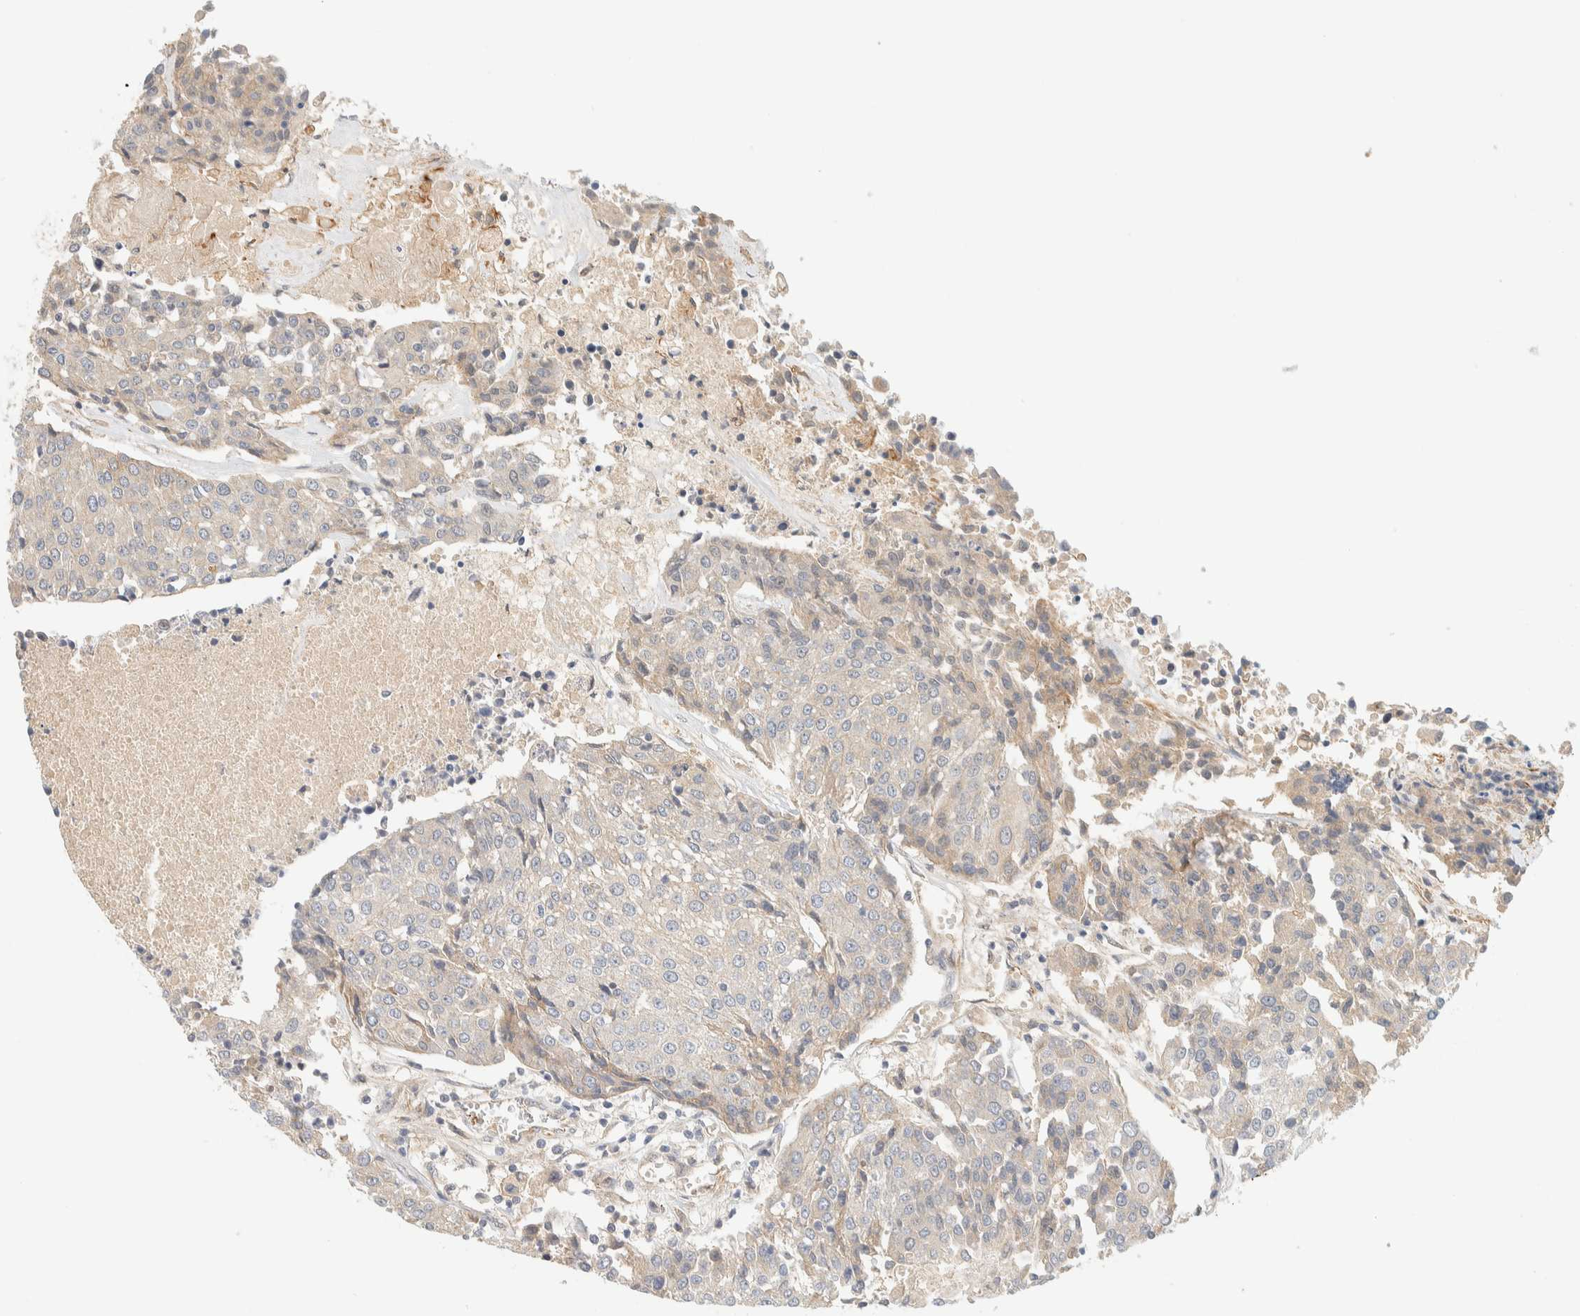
{"staining": {"intensity": "weak", "quantity": "25%-75%", "location": "cytoplasmic/membranous"}, "tissue": "urothelial cancer", "cell_type": "Tumor cells", "image_type": "cancer", "snomed": [{"axis": "morphology", "description": "Urothelial carcinoma, High grade"}, {"axis": "topography", "description": "Urinary bladder"}], "caption": "High-magnification brightfield microscopy of high-grade urothelial carcinoma stained with DAB (brown) and counterstained with hematoxylin (blue). tumor cells exhibit weak cytoplasmic/membranous staining is present in about25%-75% of cells.", "gene": "FAT1", "patient": {"sex": "female", "age": 85}}